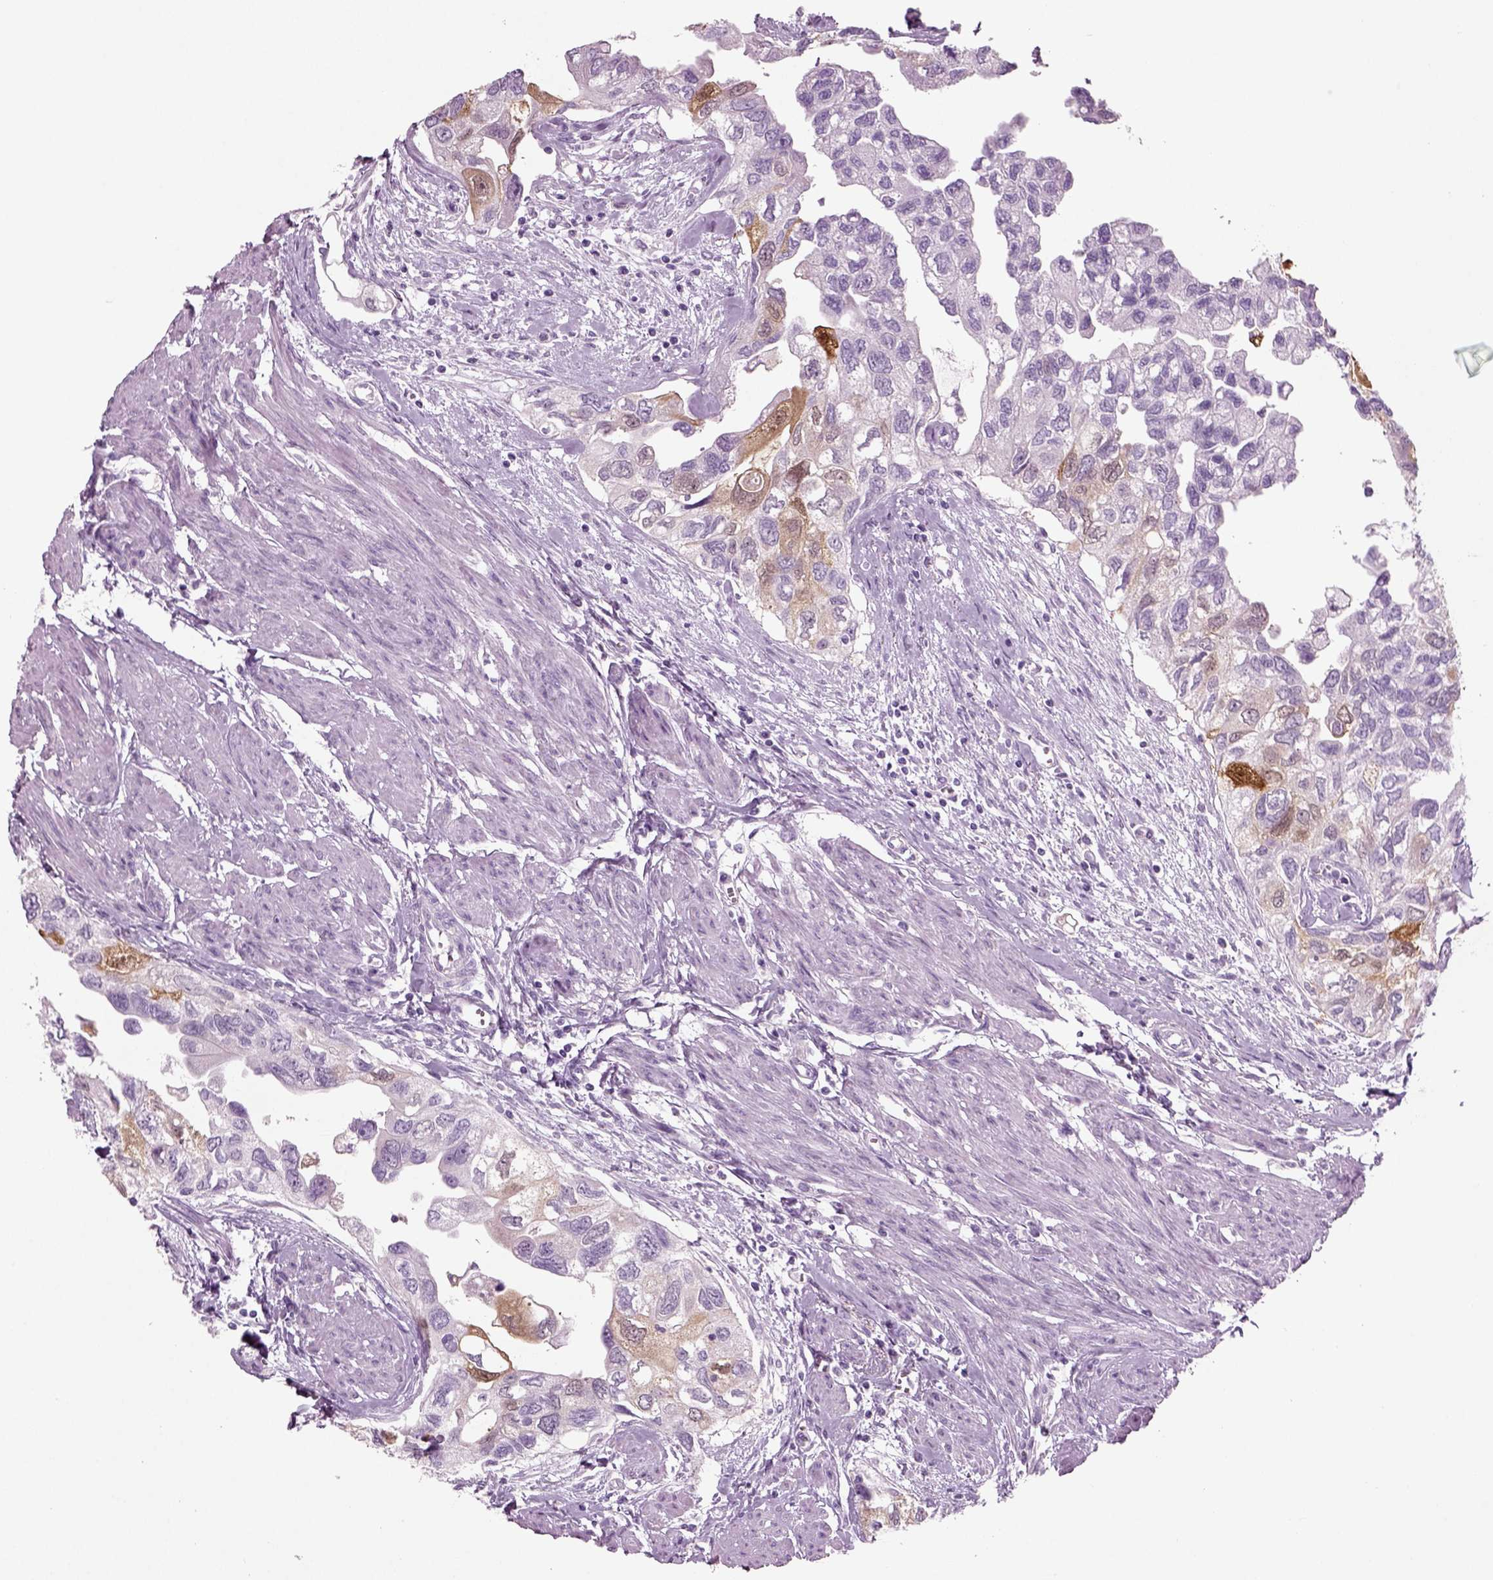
{"staining": {"intensity": "moderate", "quantity": "<25%", "location": "cytoplasmic/membranous"}, "tissue": "urothelial cancer", "cell_type": "Tumor cells", "image_type": "cancer", "snomed": [{"axis": "morphology", "description": "Urothelial carcinoma, High grade"}, {"axis": "topography", "description": "Urinary bladder"}], "caption": "Immunohistochemistry (IHC) of high-grade urothelial carcinoma exhibits low levels of moderate cytoplasmic/membranous staining in about <25% of tumor cells. The staining is performed using DAB brown chromogen to label protein expression. The nuclei are counter-stained blue using hematoxylin.", "gene": "CRABP1", "patient": {"sex": "male", "age": 59}}